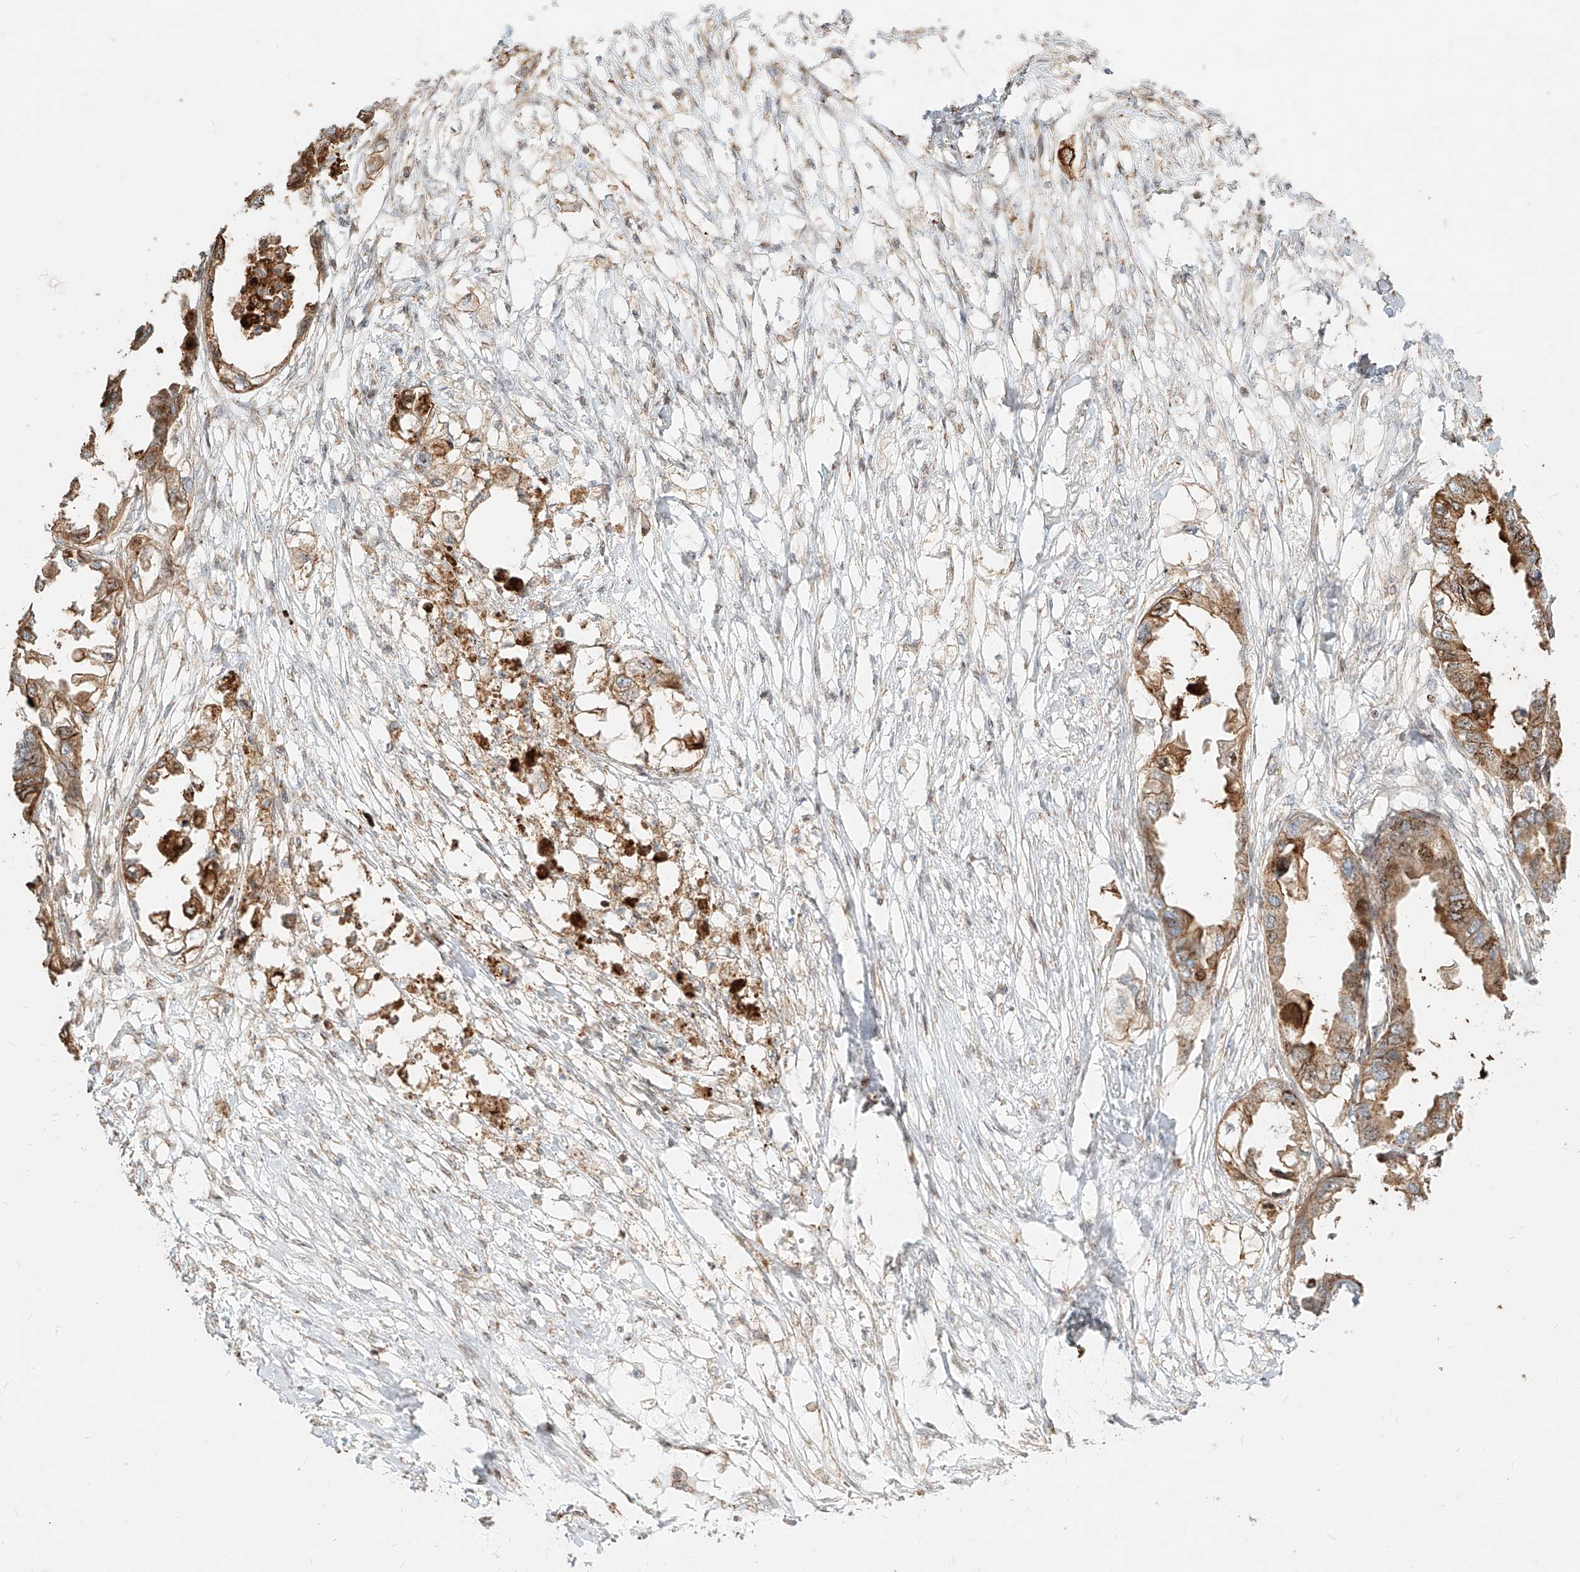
{"staining": {"intensity": "moderate", "quantity": ">75%", "location": "cytoplasmic/membranous"}, "tissue": "endometrial cancer", "cell_type": "Tumor cells", "image_type": "cancer", "snomed": [{"axis": "morphology", "description": "Adenocarcinoma, NOS"}, {"axis": "morphology", "description": "Adenocarcinoma, metastatic, NOS"}, {"axis": "topography", "description": "Adipose tissue"}, {"axis": "topography", "description": "Endometrium"}], "caption": "Human endometrial metastatic adenocarcinoma stained with a brown dye exhibits moderate cytoplasmic/membranous positive expression in about >75% of tumor cells.", "gene": "MTX2", "patient": {"sex": "female", "age": 67}}